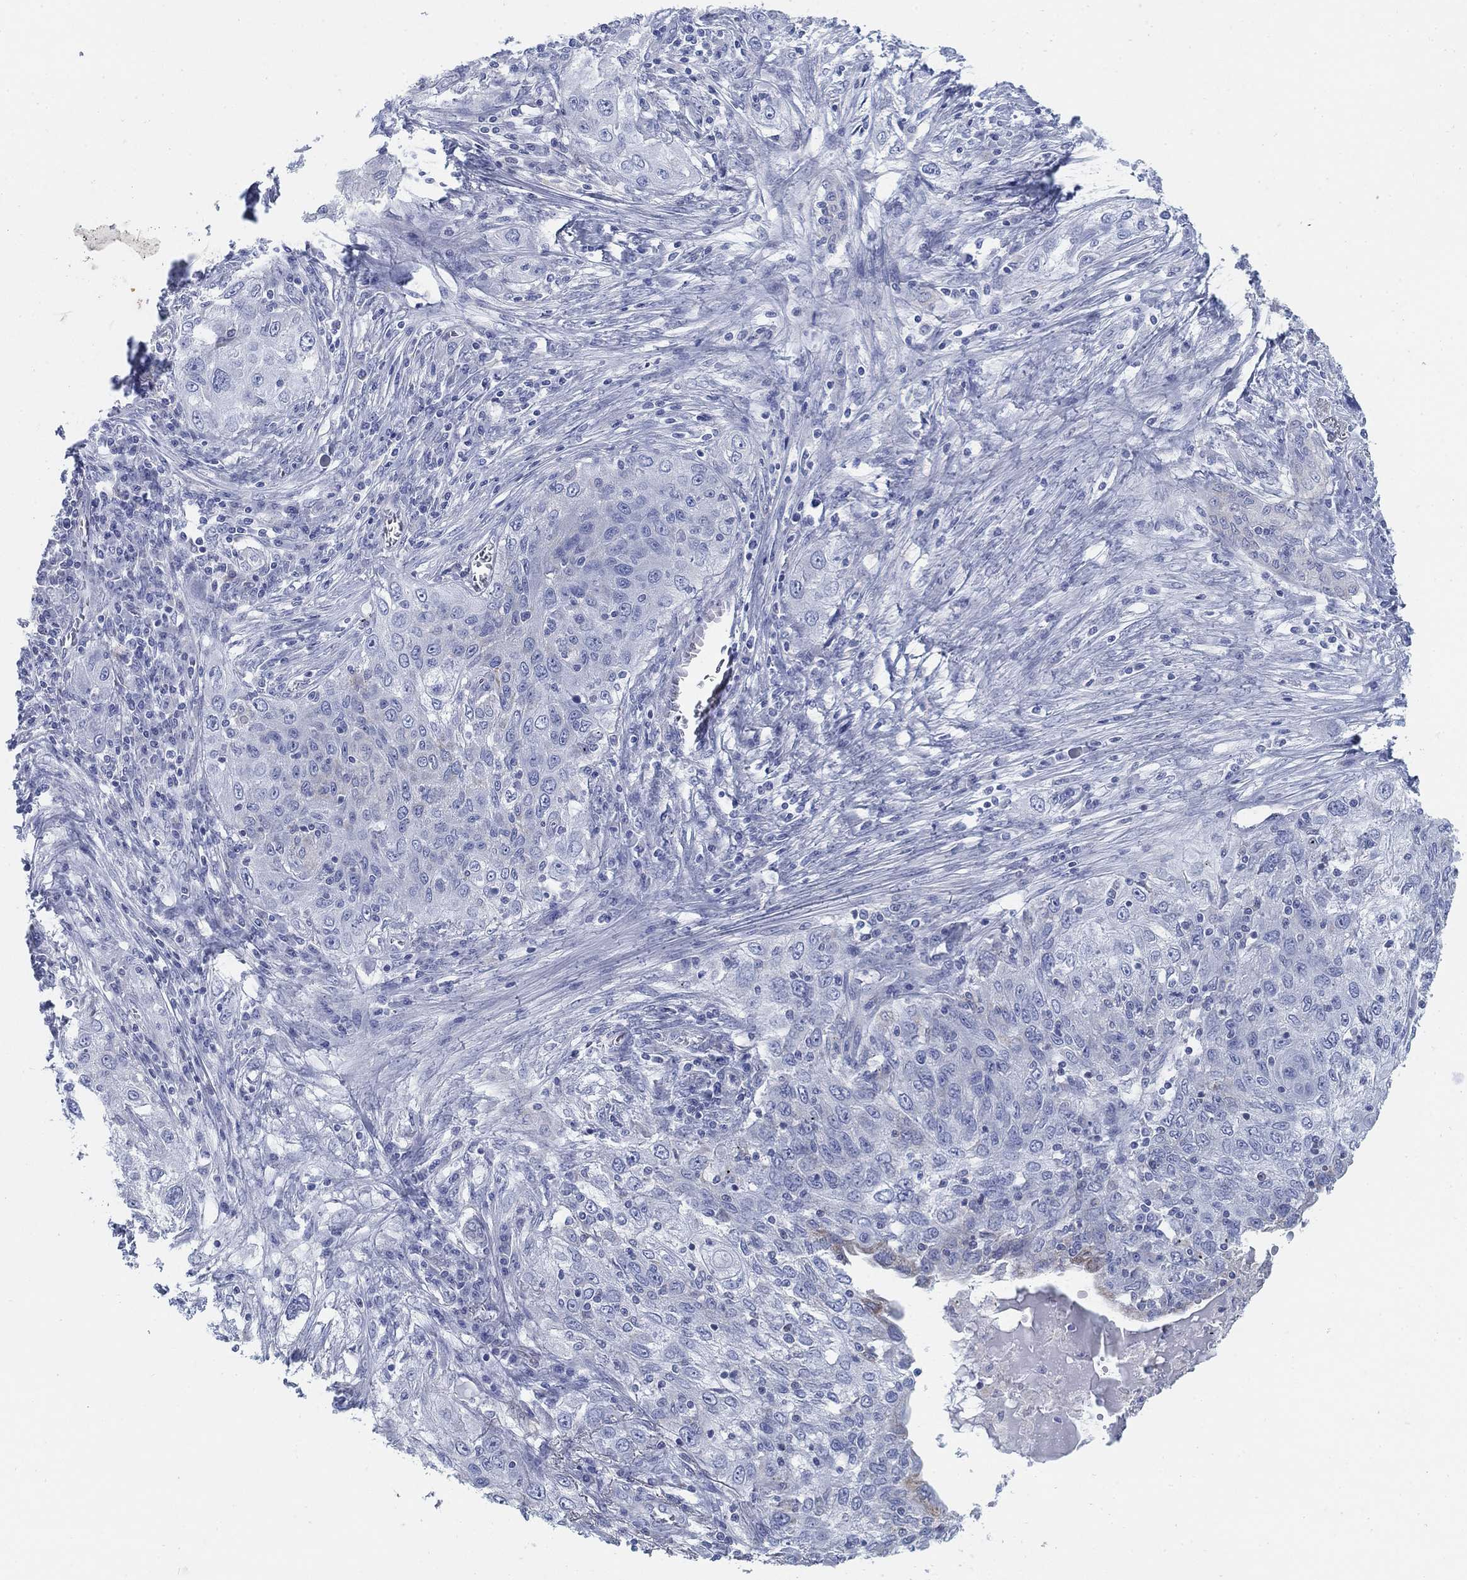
{"staining": {"intensity": "negative", "quantity": "none", "location": "none"}, "tissue": "lung cancer", "cell_type": "Tumor cells", "image_type": "cancer", "snomed": [{"axis": "morphology", "description": "Squamous cell carcinoma, NOS"}, {"axis": "topography", "description": "Lung"}], "caption": "There is no significant staining in tumor cells of lung cancer (squamous cell carcinoma).", "gene": "SCCPDH", "patient": {"sex": "female", "age": 69}}